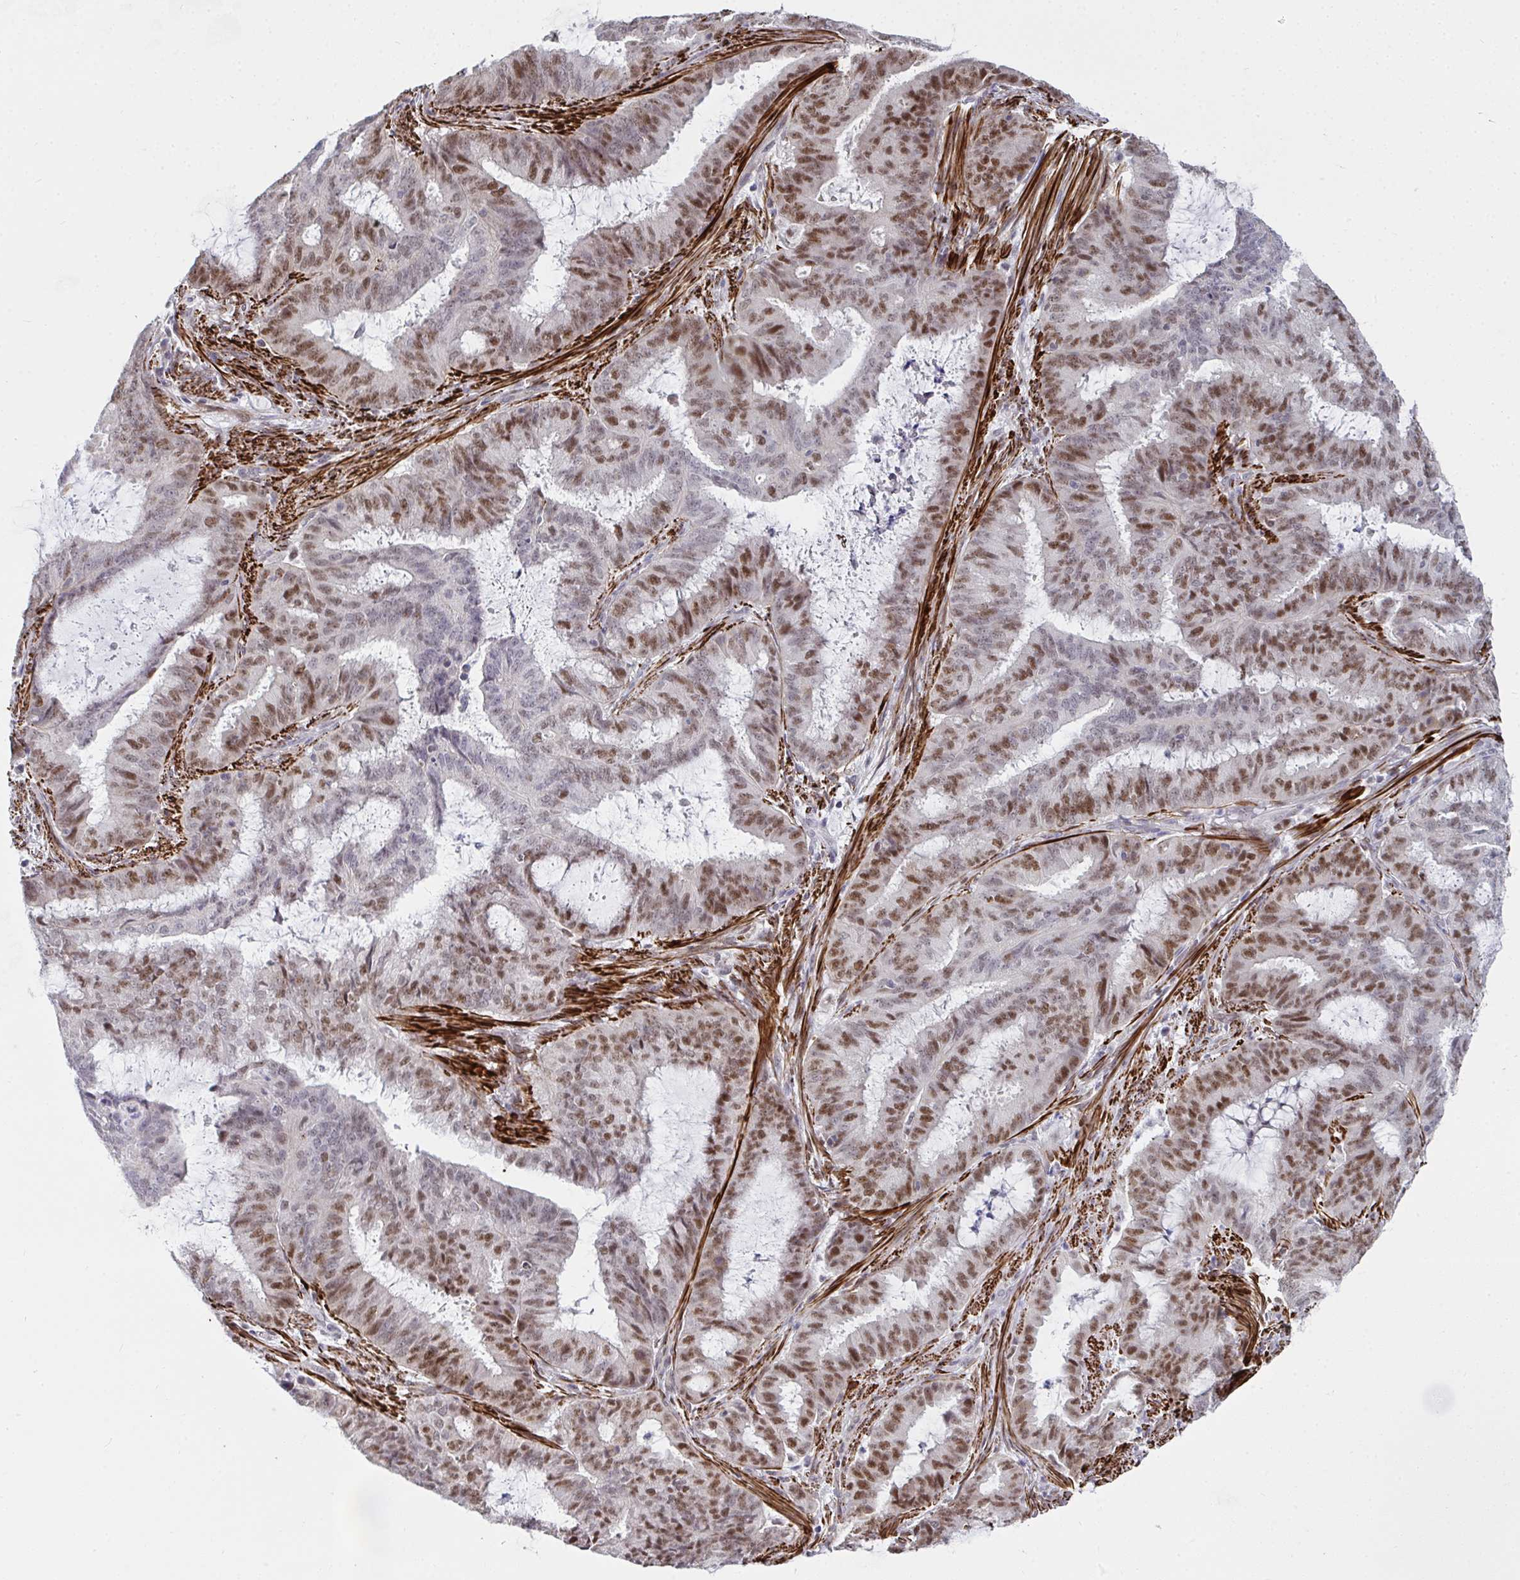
{"staining": {"intensity": "moderate", "quantity": ">75%", "location": "nuclear"}, "tissue": "endometrial cancer", "cell_type": "Tumor cells", "image_type": "cancer", "snomed": [{"axis": "morphology", "description": "Adenocarcinoma, NOS"}, {"axis": "topography", "description": "Endometrium"}], "caption": "Moderate nuclear expression is seen in approximately >75% of tumor cells in adenocarcinoma (endometrial).", "gene": "GINS2", "patient": {"sex": "female", "age": 51}}